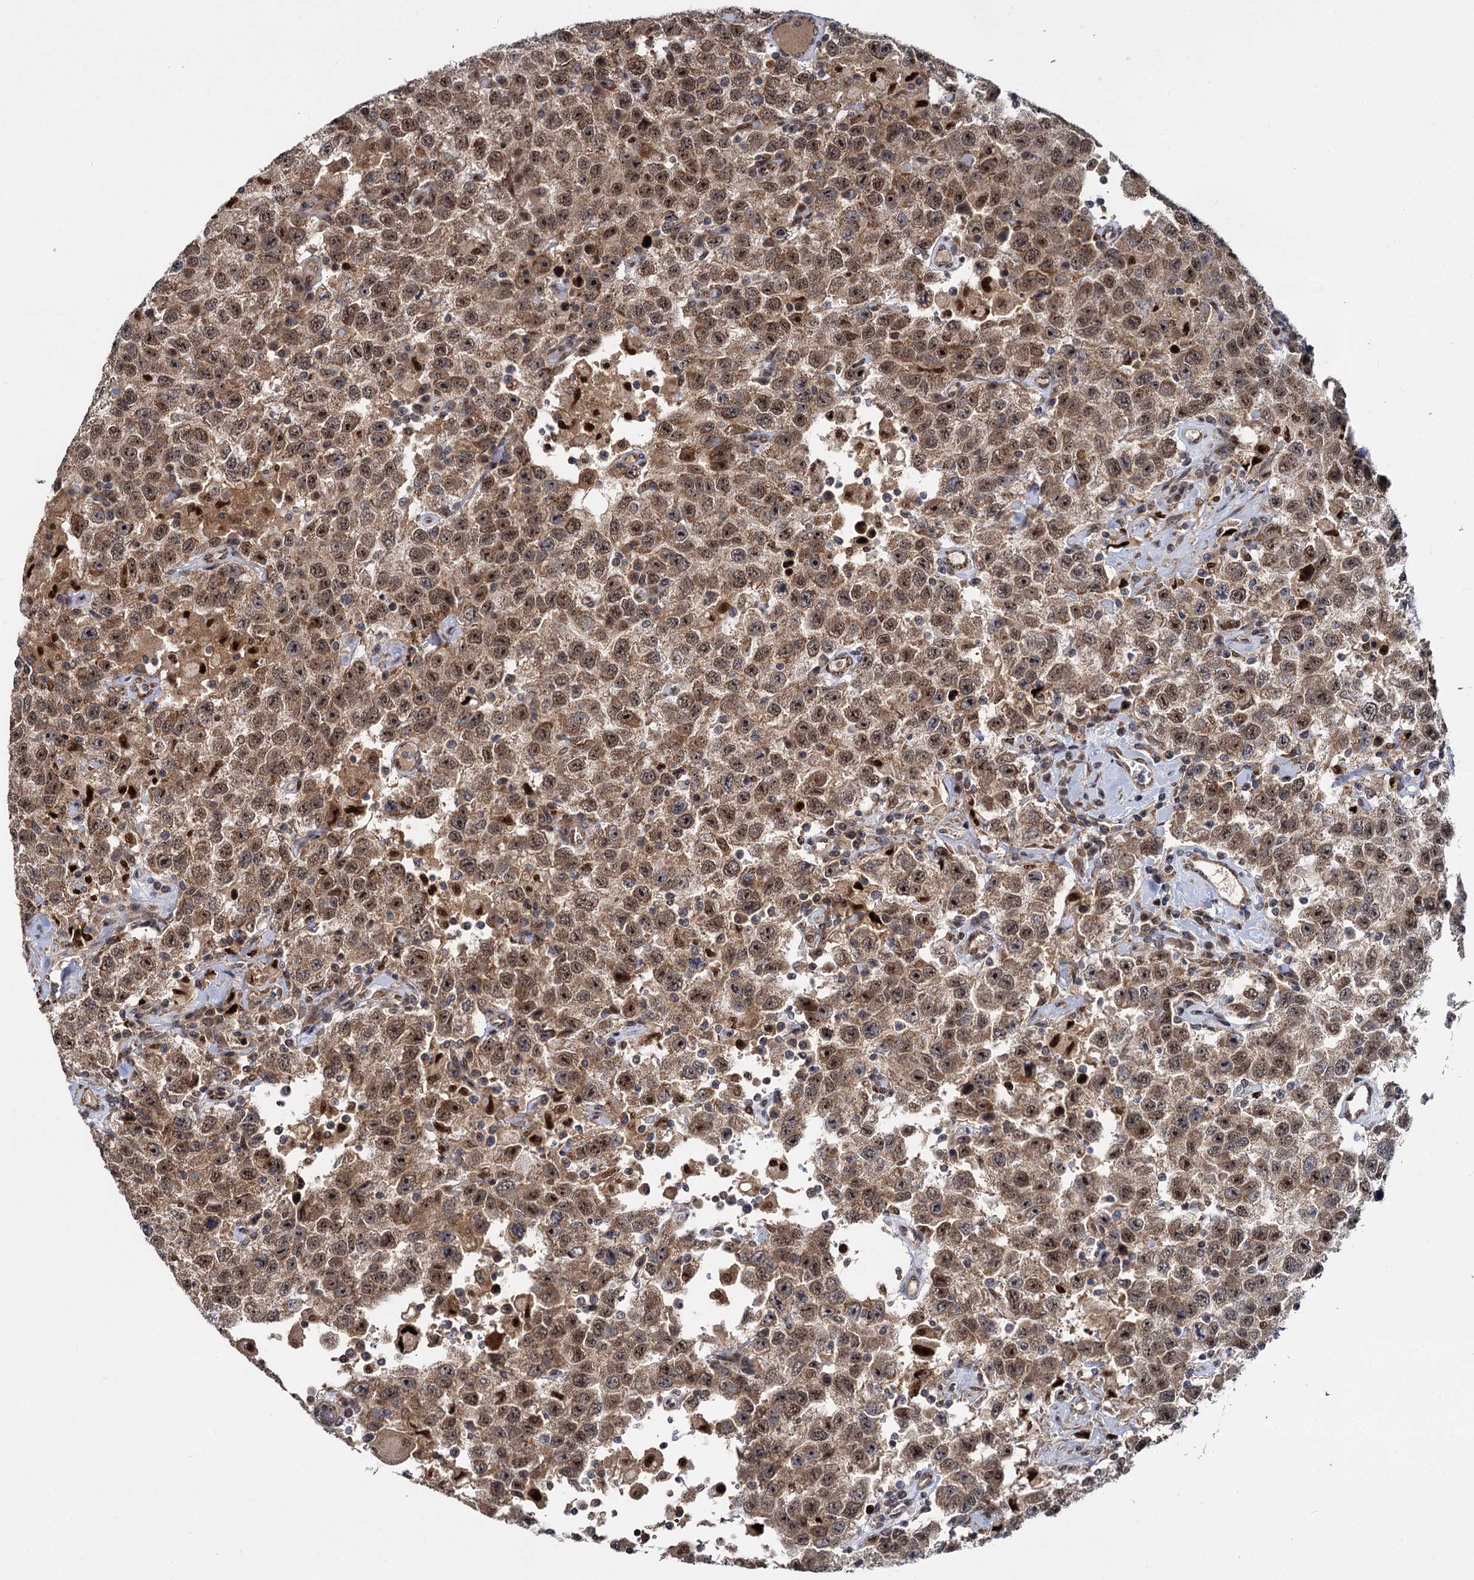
{"staining": {"intensity": "moderate", "quantity": ">75%", "location": "cytoplasmic/membranous,nuclear"}, "tissue": "testis cancer", "cell_type": "Tumor cells", "image_type": "cancer", "snomed": [{"axis": "morphology", "description": "Seminoma, NOS"}, {"axis": "topography", "description": "Testis"}], "caption": "IHC (DAB (3,3'-diaminobenzidine)) staining of testis cancer shows moderate cytoplasmic/membranous and nuclear protein positivity in approximately >75% of tumor cells.", "gene": "GAL3ST4", "patient": {"sex": "male", "age": 41}}